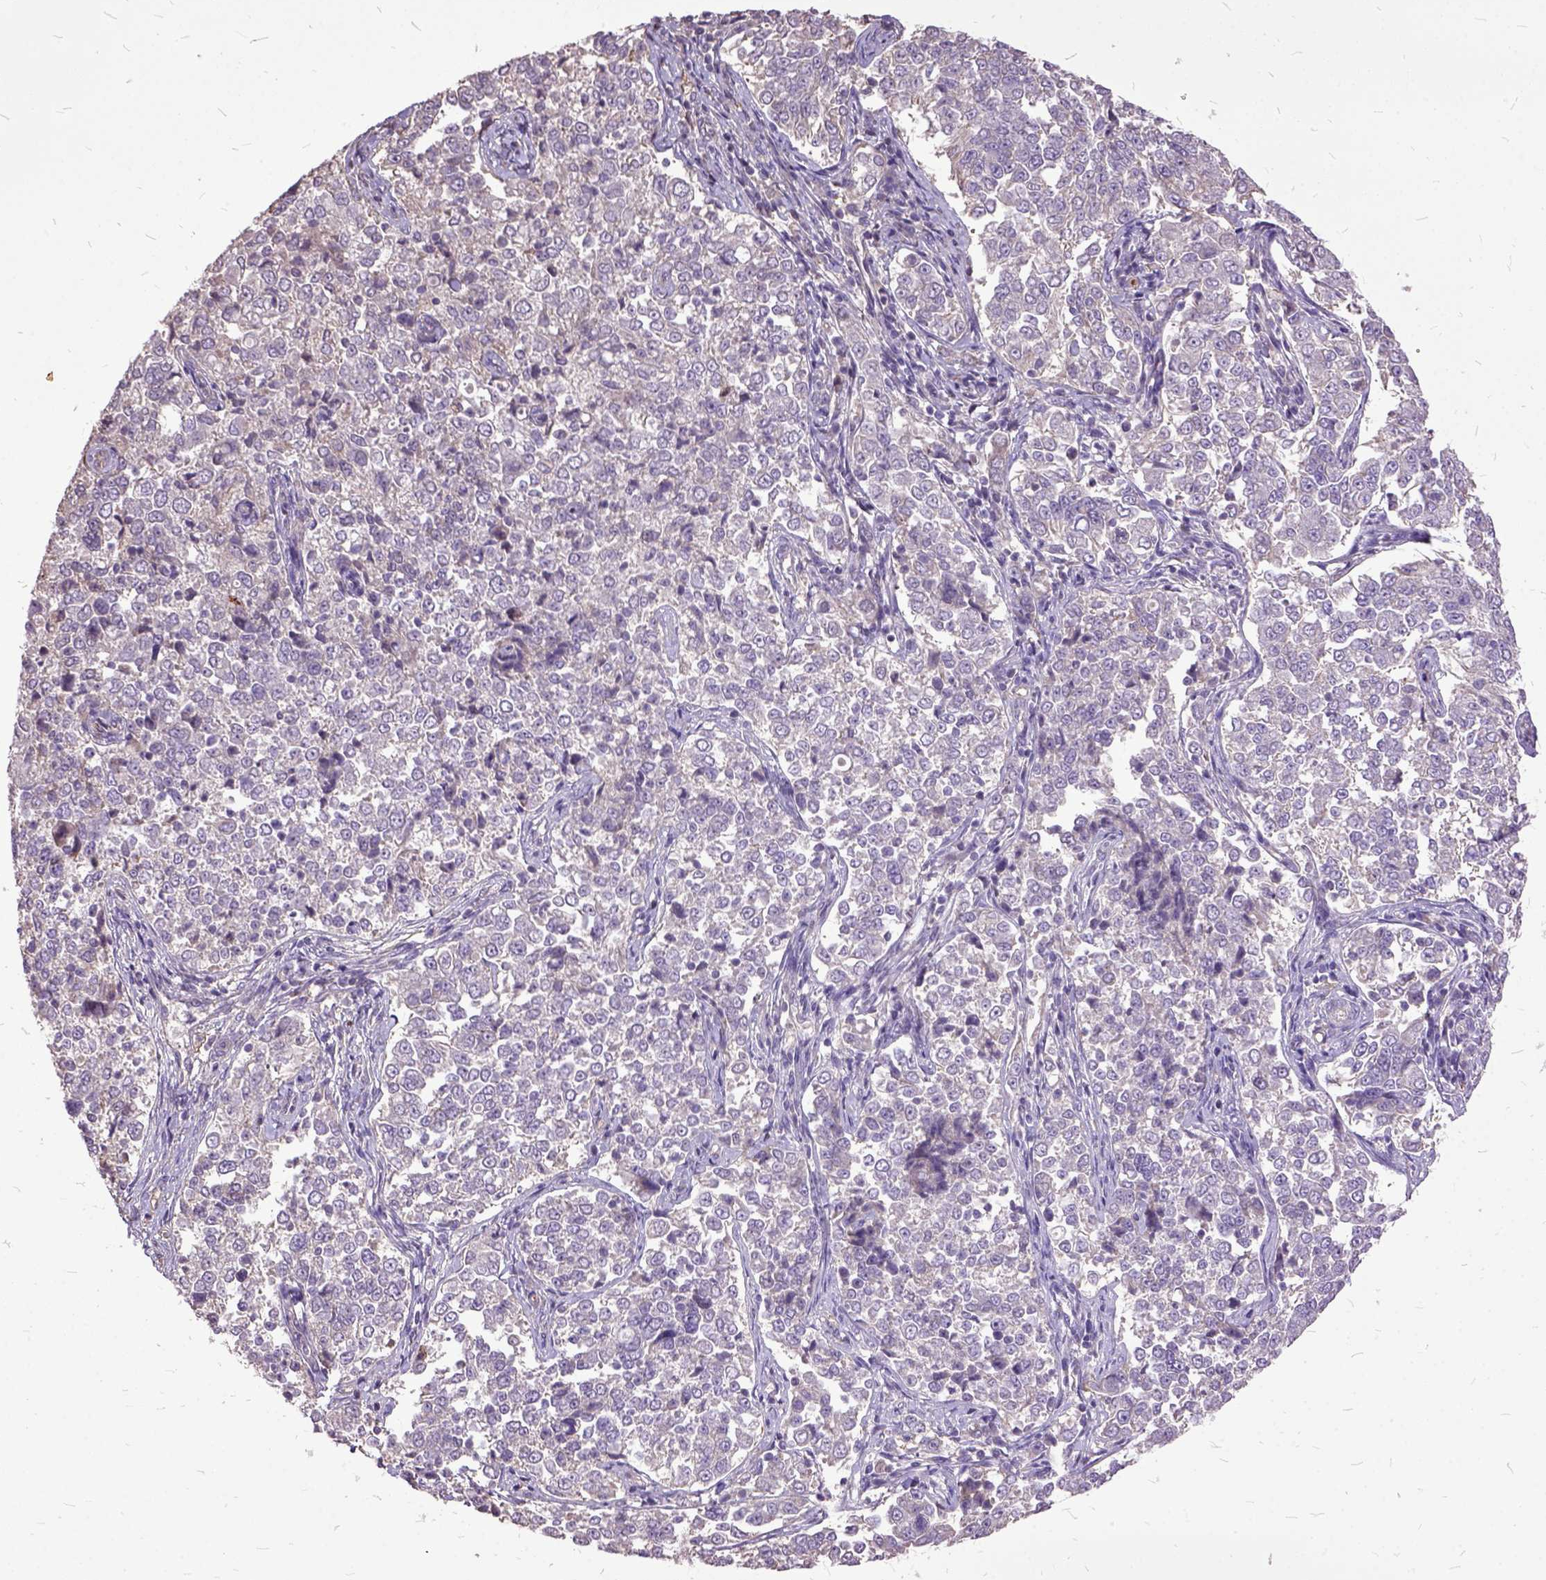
{"staining": {"intensity": "negative", "quantity": "none", "location": "none"}, "tissue": "endometrial cancer", "cell_type": "Tumor cells", "image_type": "cancer", "snomed": [{"axis": "morphology", "description": "Adenocarcinoma, NOS"}, {"axis": "topography", "description": "Endometrium"}], "caption": "IHC histopathology image of neoplastic tissue: human endometrial cancer (adenocarcinoma) stained with DAB shows no significant protein staining in tumor cells. The staining was performed using DAB to visualize the protein expression in brown, while the nuclei were stained in blue with hematoxylin (Magnification: 20x).", "gene": "AREG", "patient": {"sex": "female", "age": 43}}